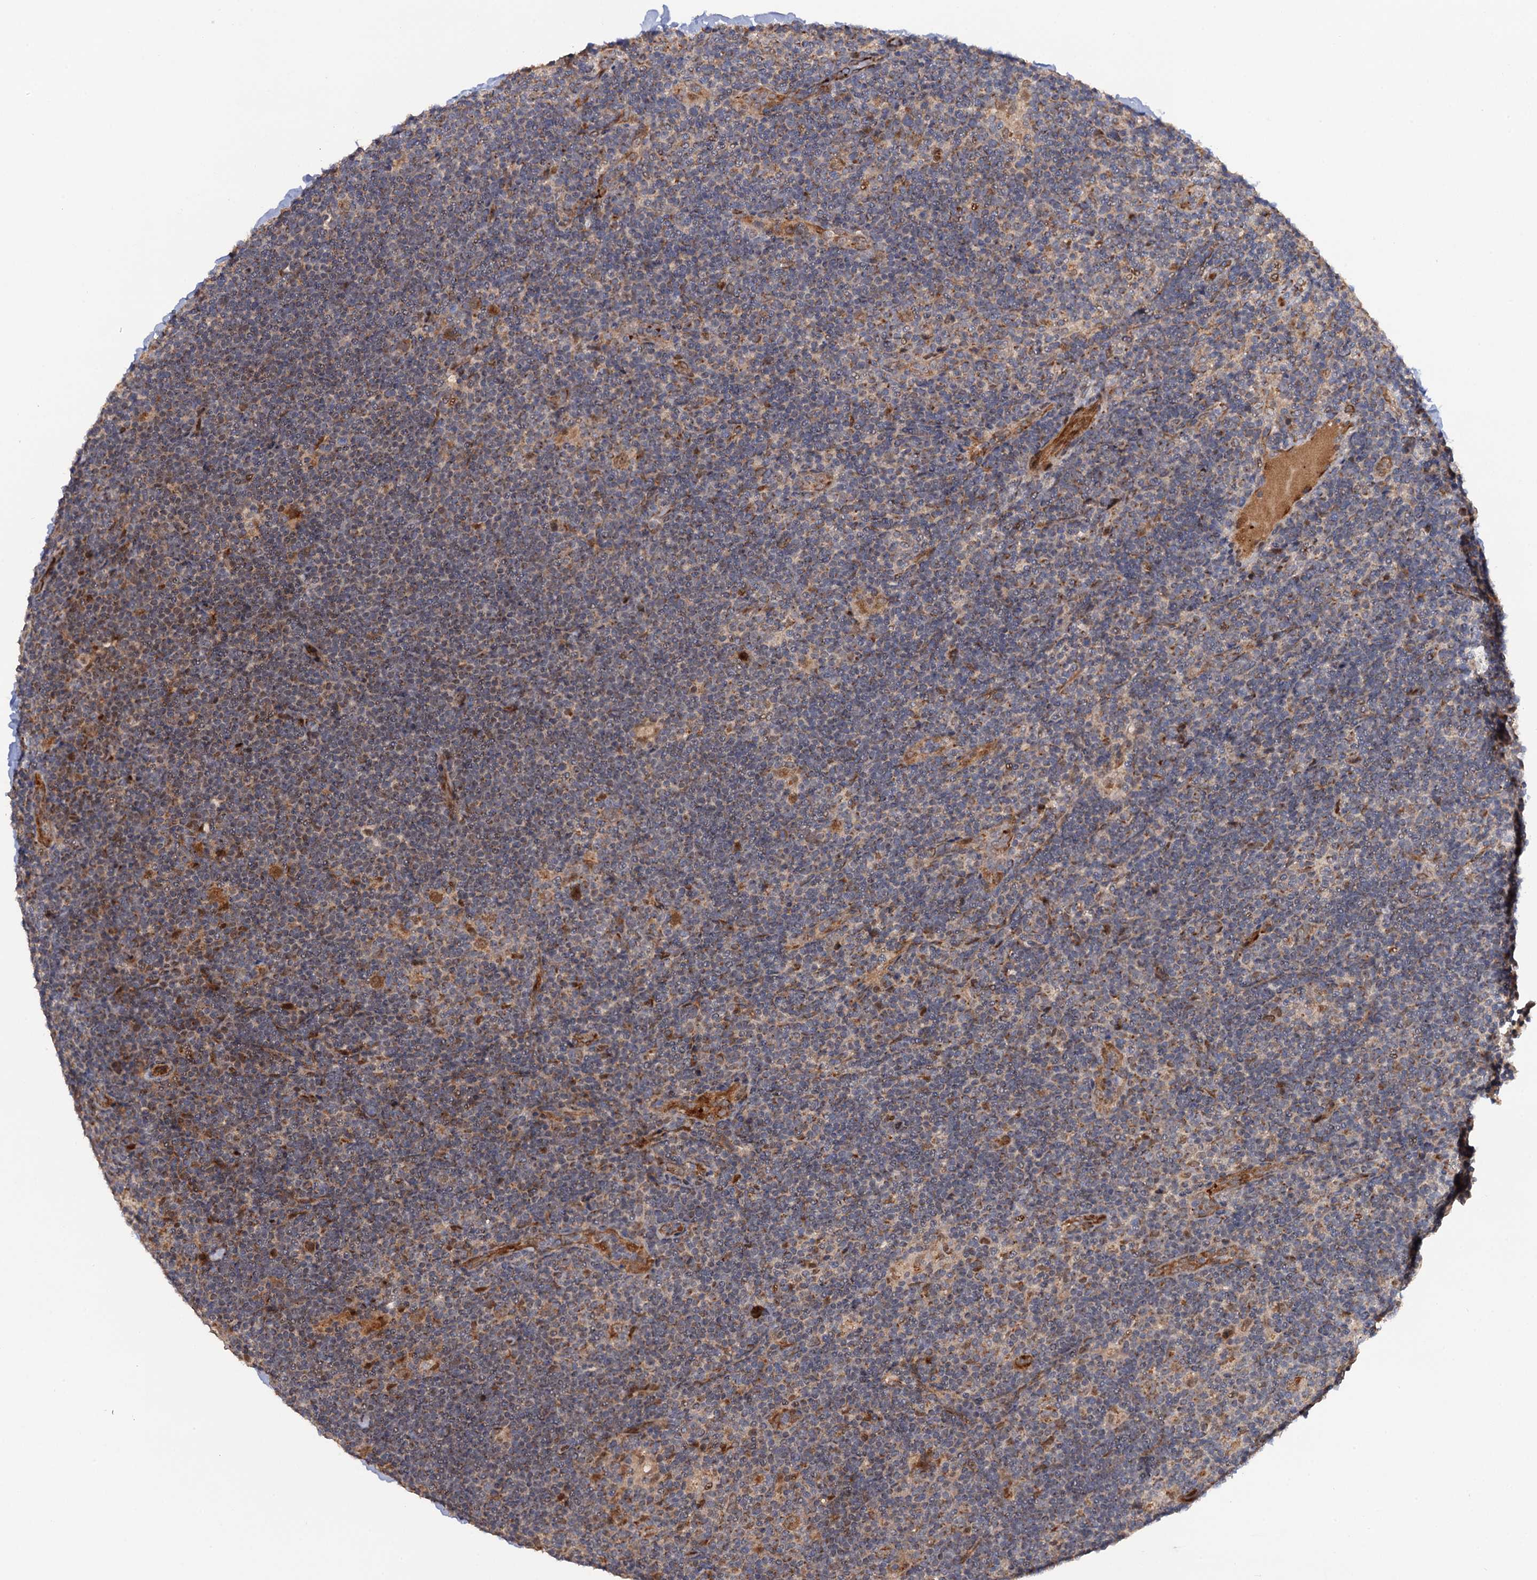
{"staining": {"intensity": "negative", "quantity": "none", "location": "none"}, "tissue": "lymphoma", "cell_type": "Tumor cells", "image_type": "cancer", "snomed": [{"axis": "morphology", "description": "Hodgkin's disease, NOS"}, {"axis": "topography", "description": "Lymph node"}], "caption": "High power microscopy image of an IHC micrograph of lymphoma, revealing no significant staining in tumor cells. (Stains: DAB immunohistochemistry with hematoxylin counter stain, Microscopy: brightfield microscopy at high magnification).", "gene": "LRRC63", "patient": {"sex": "female", "age": 57}}